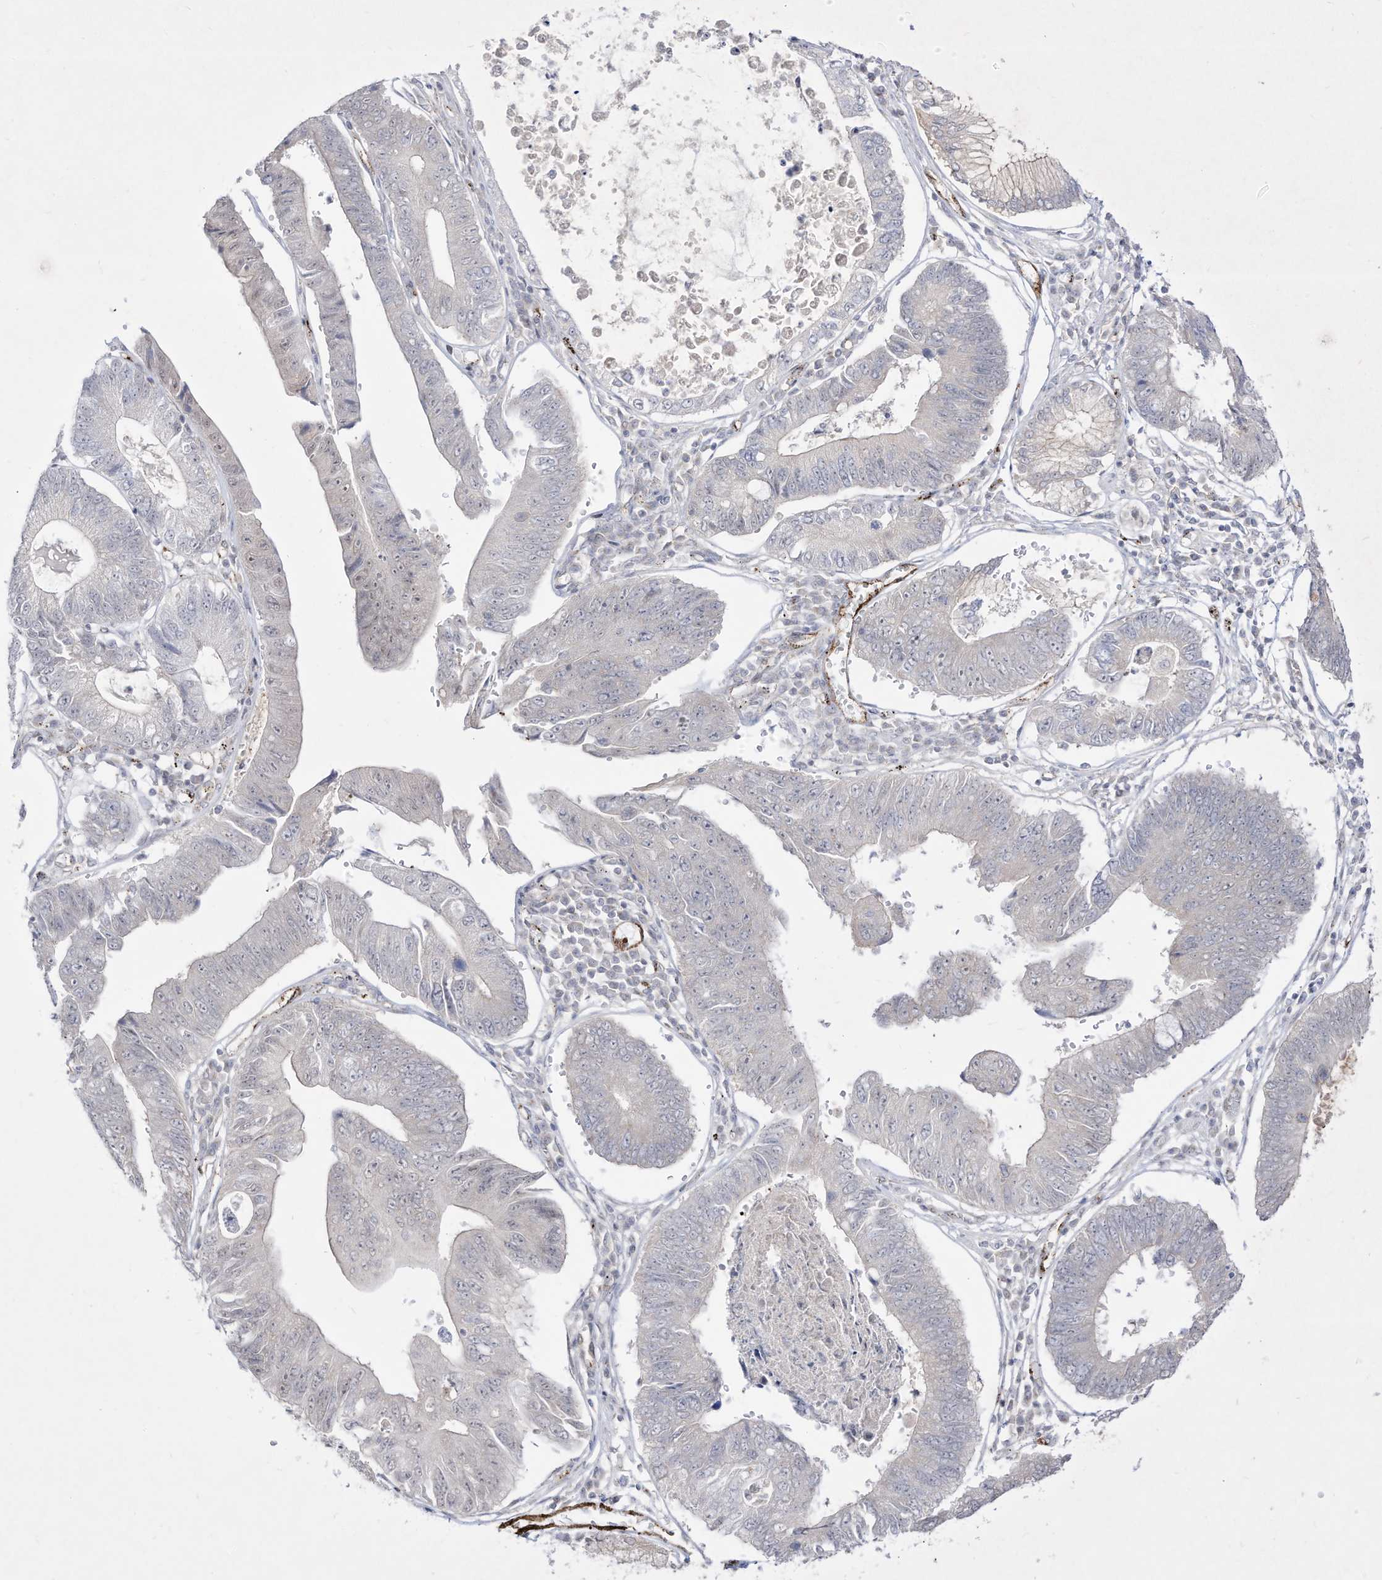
{"staining": {"intensity": "negative", "quantity": "none", "location": "none"}, "tissue": "stomach cancer", "cell_type": "Tumor cells", "image_type": "cancer", "snomed": [{"axis": "morphology", "description": "Adenocarcinoma, NOS"}, {"axis": "topography", "description": "Stomach"}], "caption": "IHC photomicrograph of stomach cancer stained for a protein (brown), which demonstrates no expression in tumor cells.", "gene": "ZGRF1", "patient": {"sex": "male", "age": 59}}